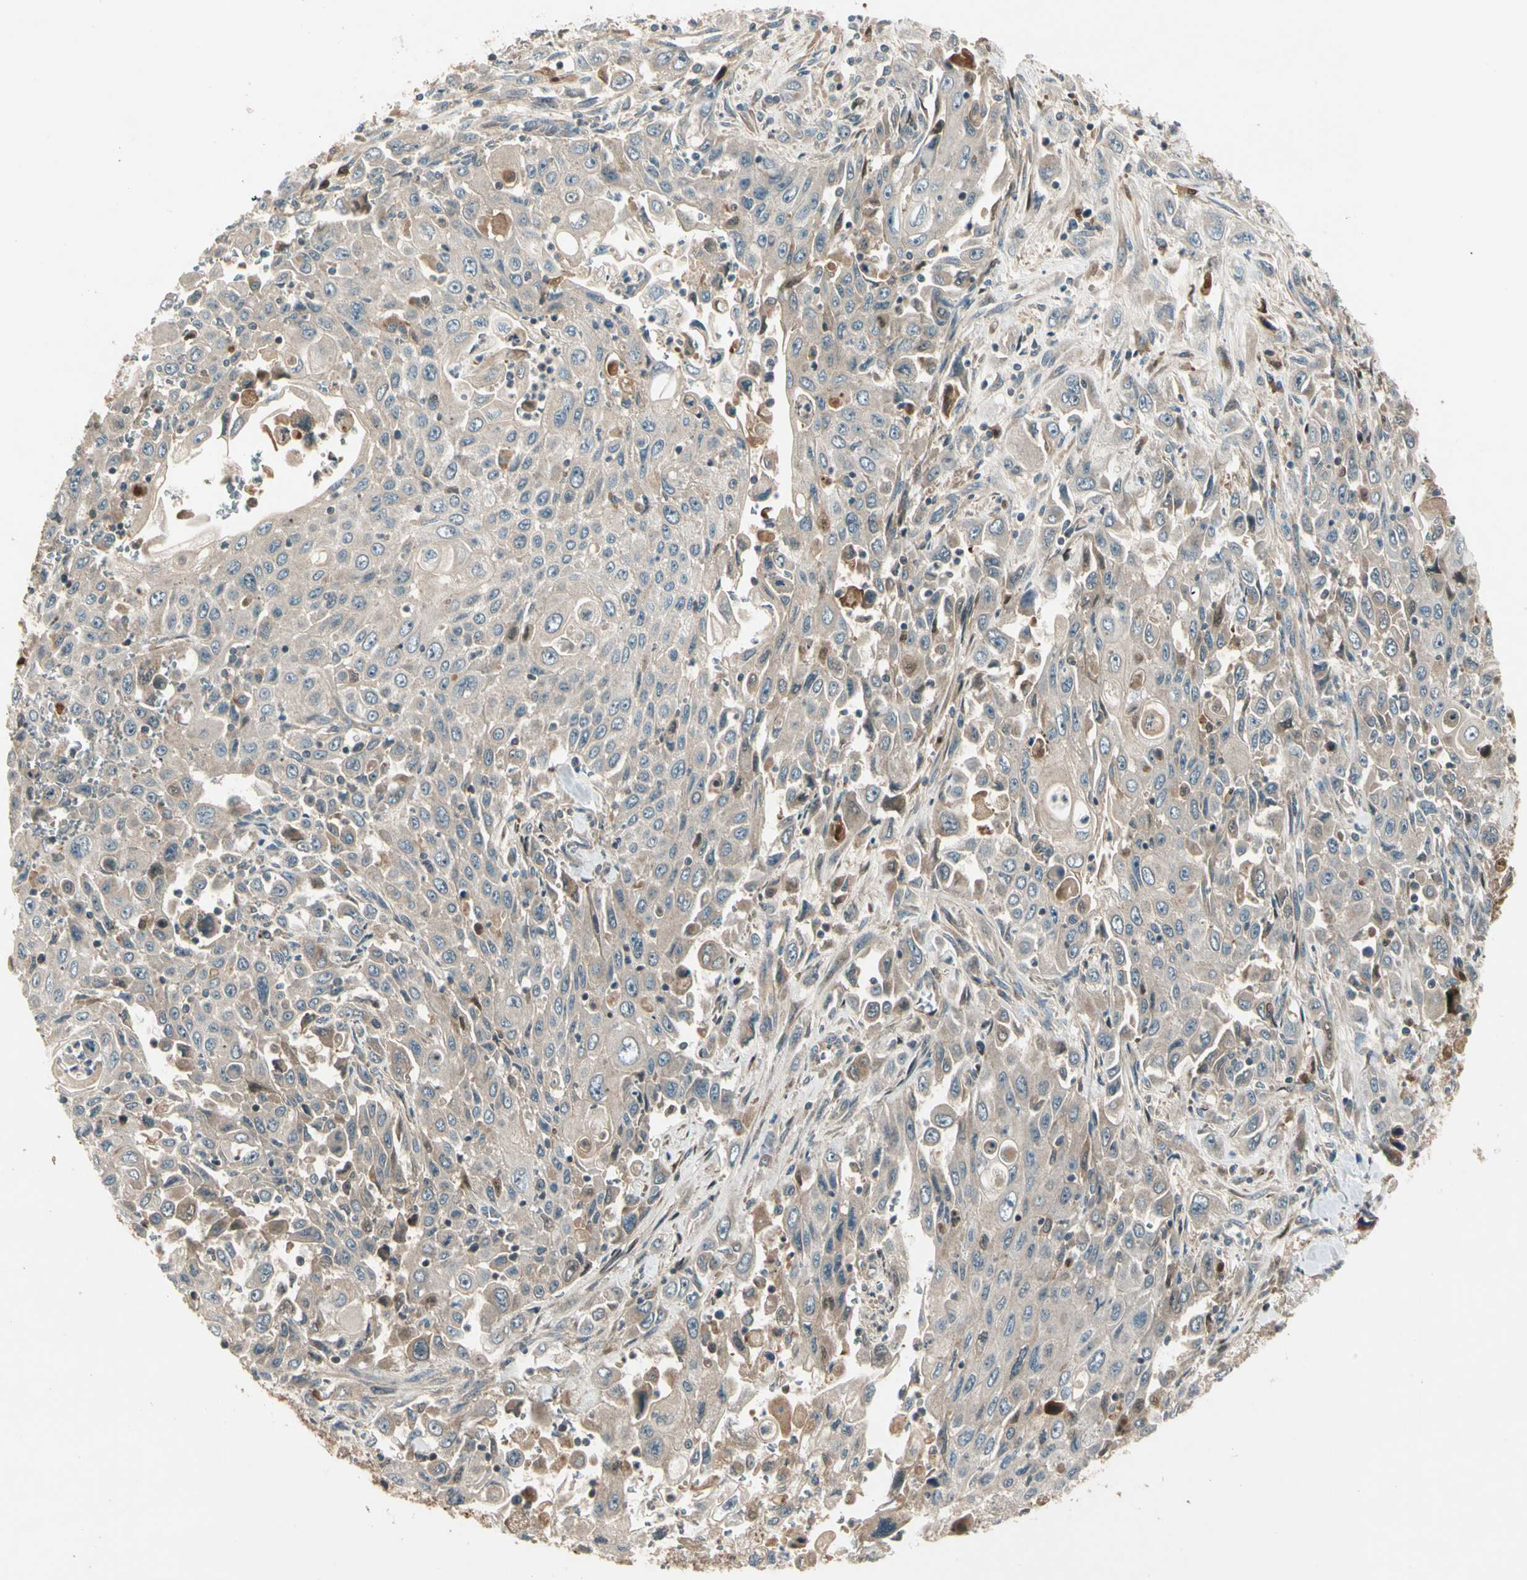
{"staining": {"intensity": "moderate", "quantity": ">75%", "location": "cytoplasmic/membranous"}, "tissue": "pancreatic cancer", "cell_type": "Tumor cells", "image_type": "cancer", "snomed": [{"axis": "morphology", "description": "Adenocarcinoma, NOS"}, {"axis": "topography", "description": "Pancreas"}], "caption": "Immunohistochemical staining of pancreatic adenocarcinoma displays medium levels of moderate cytoplasmic/membranous protein positivity in approximately >75% of tumor cells. Nuclei are stained in blue.", "gene": "ACVR1C", "patient": {"sex": "male", "age": 70}}